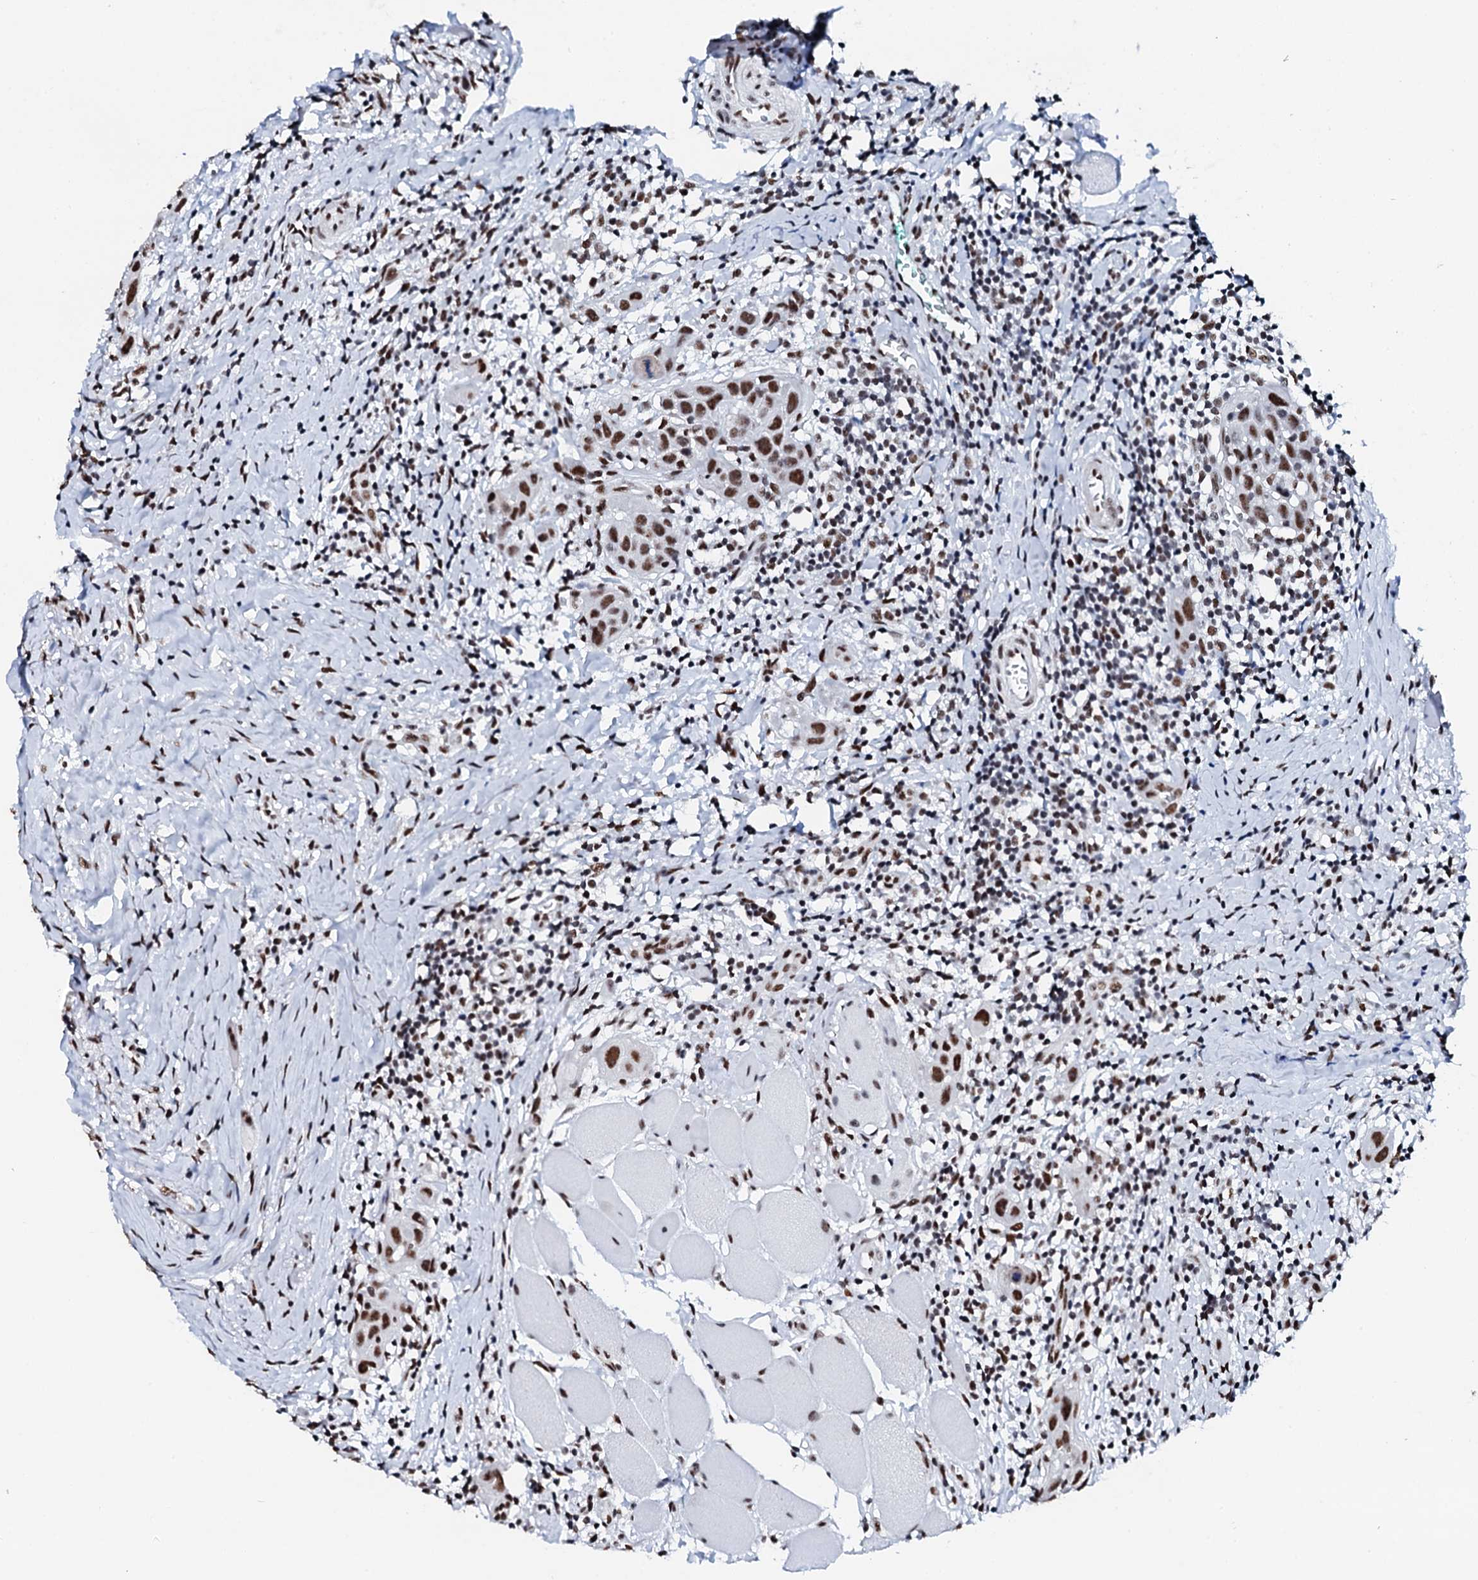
{"staining": {"intensity": "strong", "quantity": ">75%", "location": "nuclear"}, "tissue": "head and neck cancer", "cell_type": "Tumor cells", "image_type": "cancer", "snomed": [{"axis": "morphology", "description": "Squamous cell carcinoma, NOS"}, {"axis": "topography", "description": "Oral tissue"}, {"axis": "topography", "description": "Head-Neck"}], "caption": "Immunohistochemistry histopathology image of human head and neck cancer (squamous cell carcinoma) stained for a protein (brown), which displays high levels of strong nuclear expression in about >75% of tumor cells.", "gene": "NKAPD1", "patient": {"sex": "female", "age": 50}}